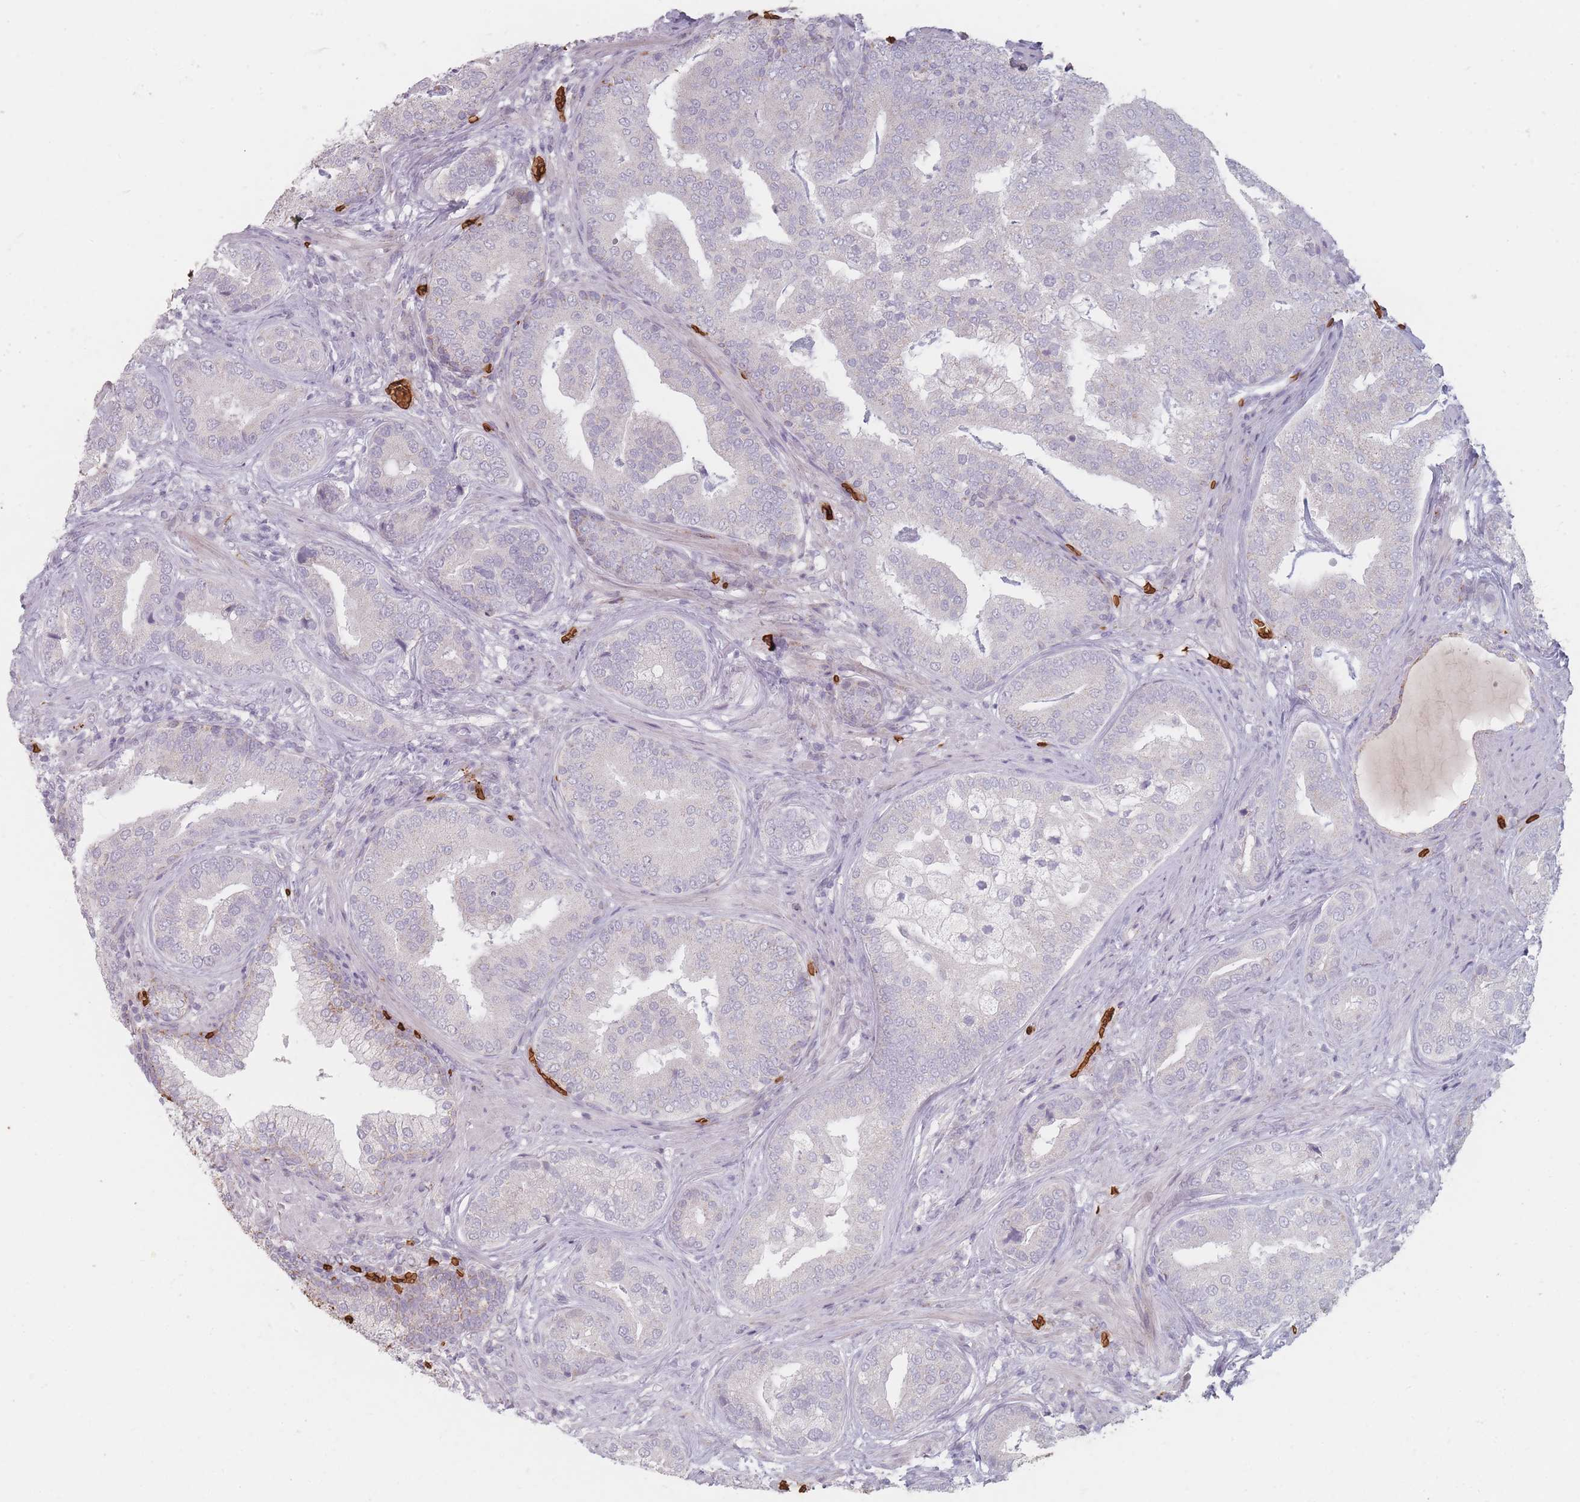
{"staining": {"intensity": "negative", "quantity": "none", "location": "none"}, "tissue": "prostate cancer", "cell_type": "Tumor cells", "image_type": "cancer", "snomed": [{"axis": "morphology", "description": "Adenocarcinoma, High grade"}, {"axis": "topography", "description": "Prostate"}], "caption": "A histopathology image of high-grade adenocarcinoma (prostate) stained for a protein reveals no brown staining in tumor cells.", "gene": "SLC2A6", "patient": {"sex": "male", "age": 55}}